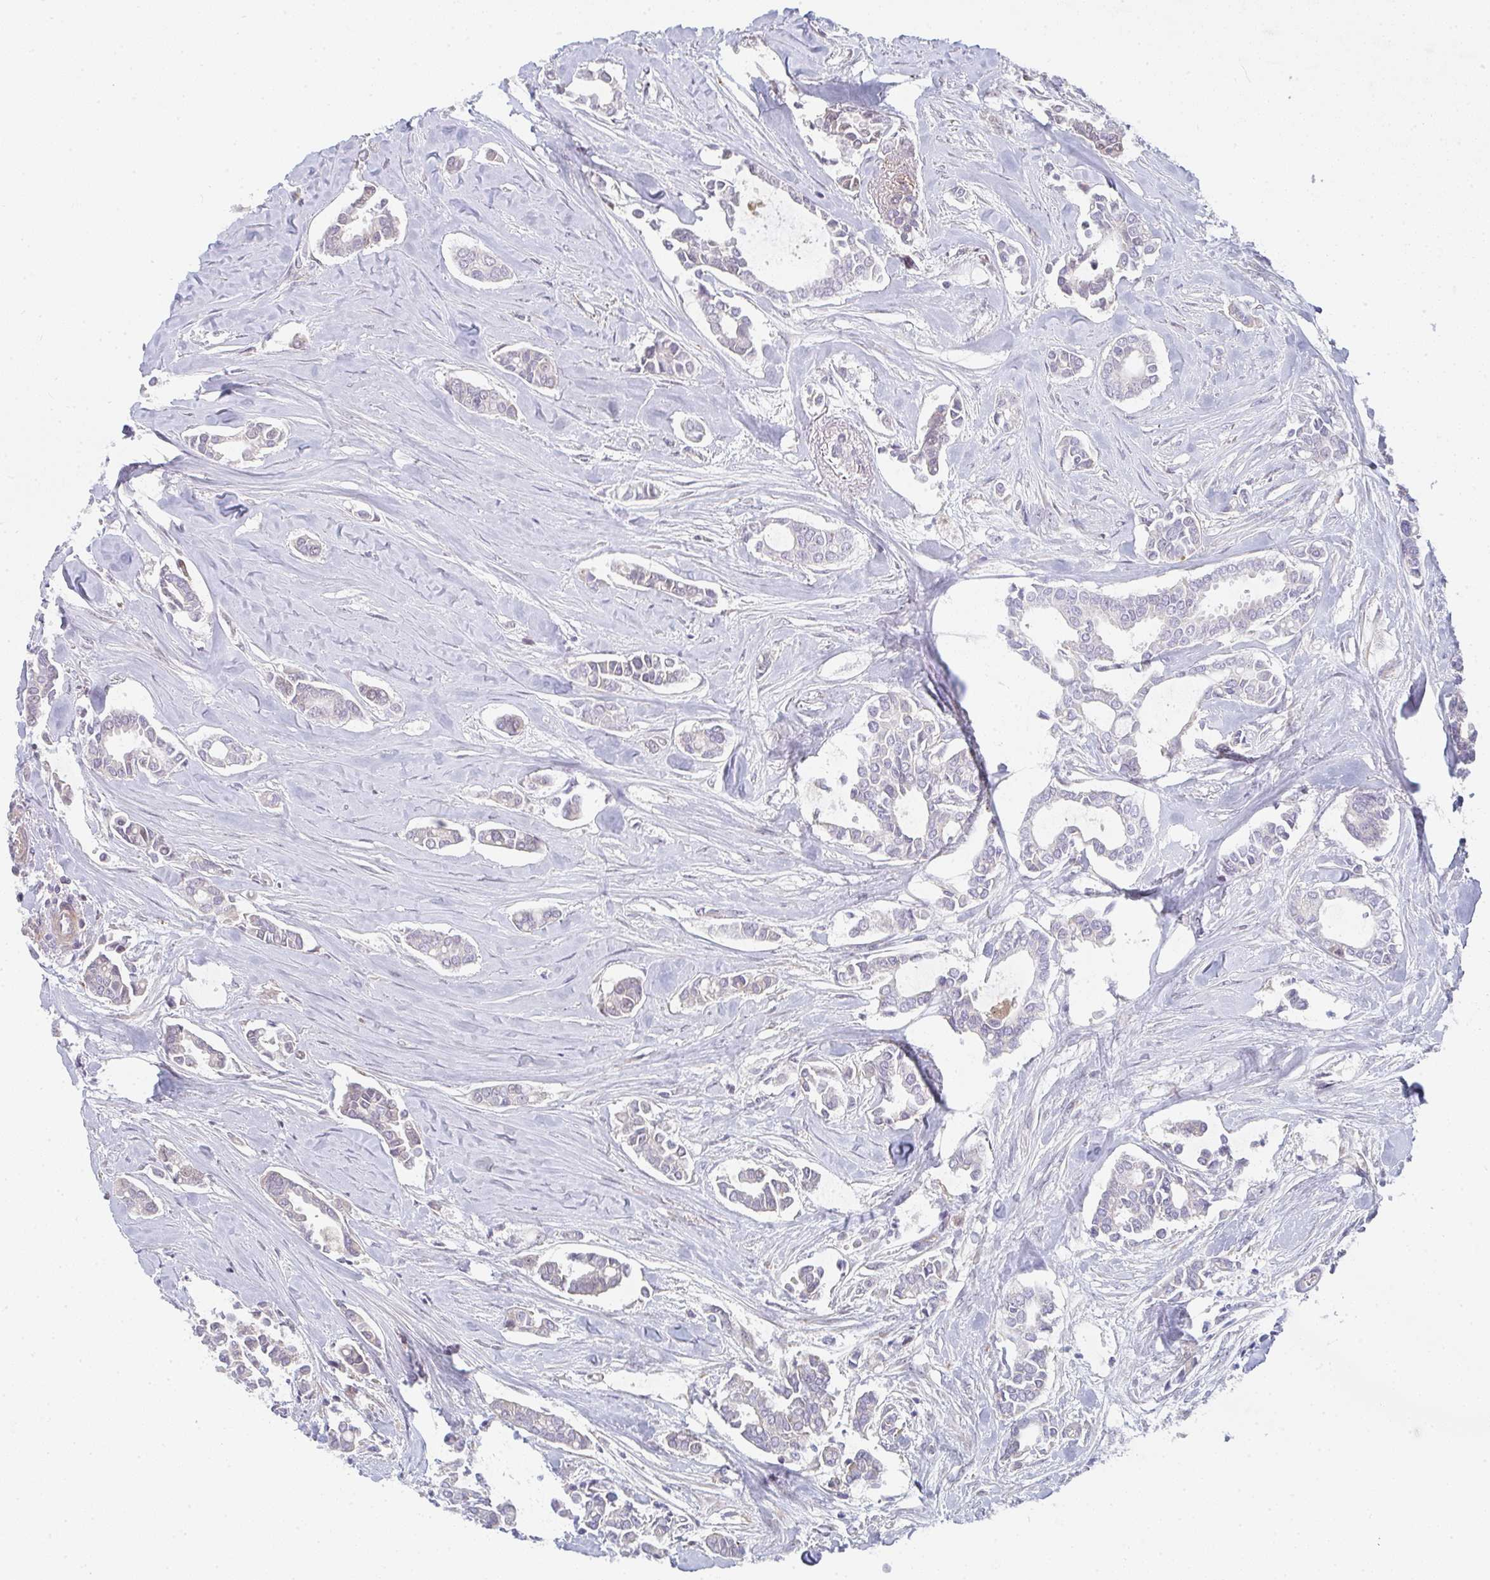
{"staining": {"intensity": "negative", "quantity": "none", "location": "none"}, "tissue": "breast cancer", "cell_type": "Tumor cells", "image_type": "cancer", "snomed": [{"axis": "morphology", "description": "Duct carcinoma"}, {"axis": "topography", "description": "Breast"}], "caption": "Tumor cells show no significant staining in intraductal carcinoma (breast).", "gene": "KLHL33", "patient": {"sex": "female", "age": 84}}